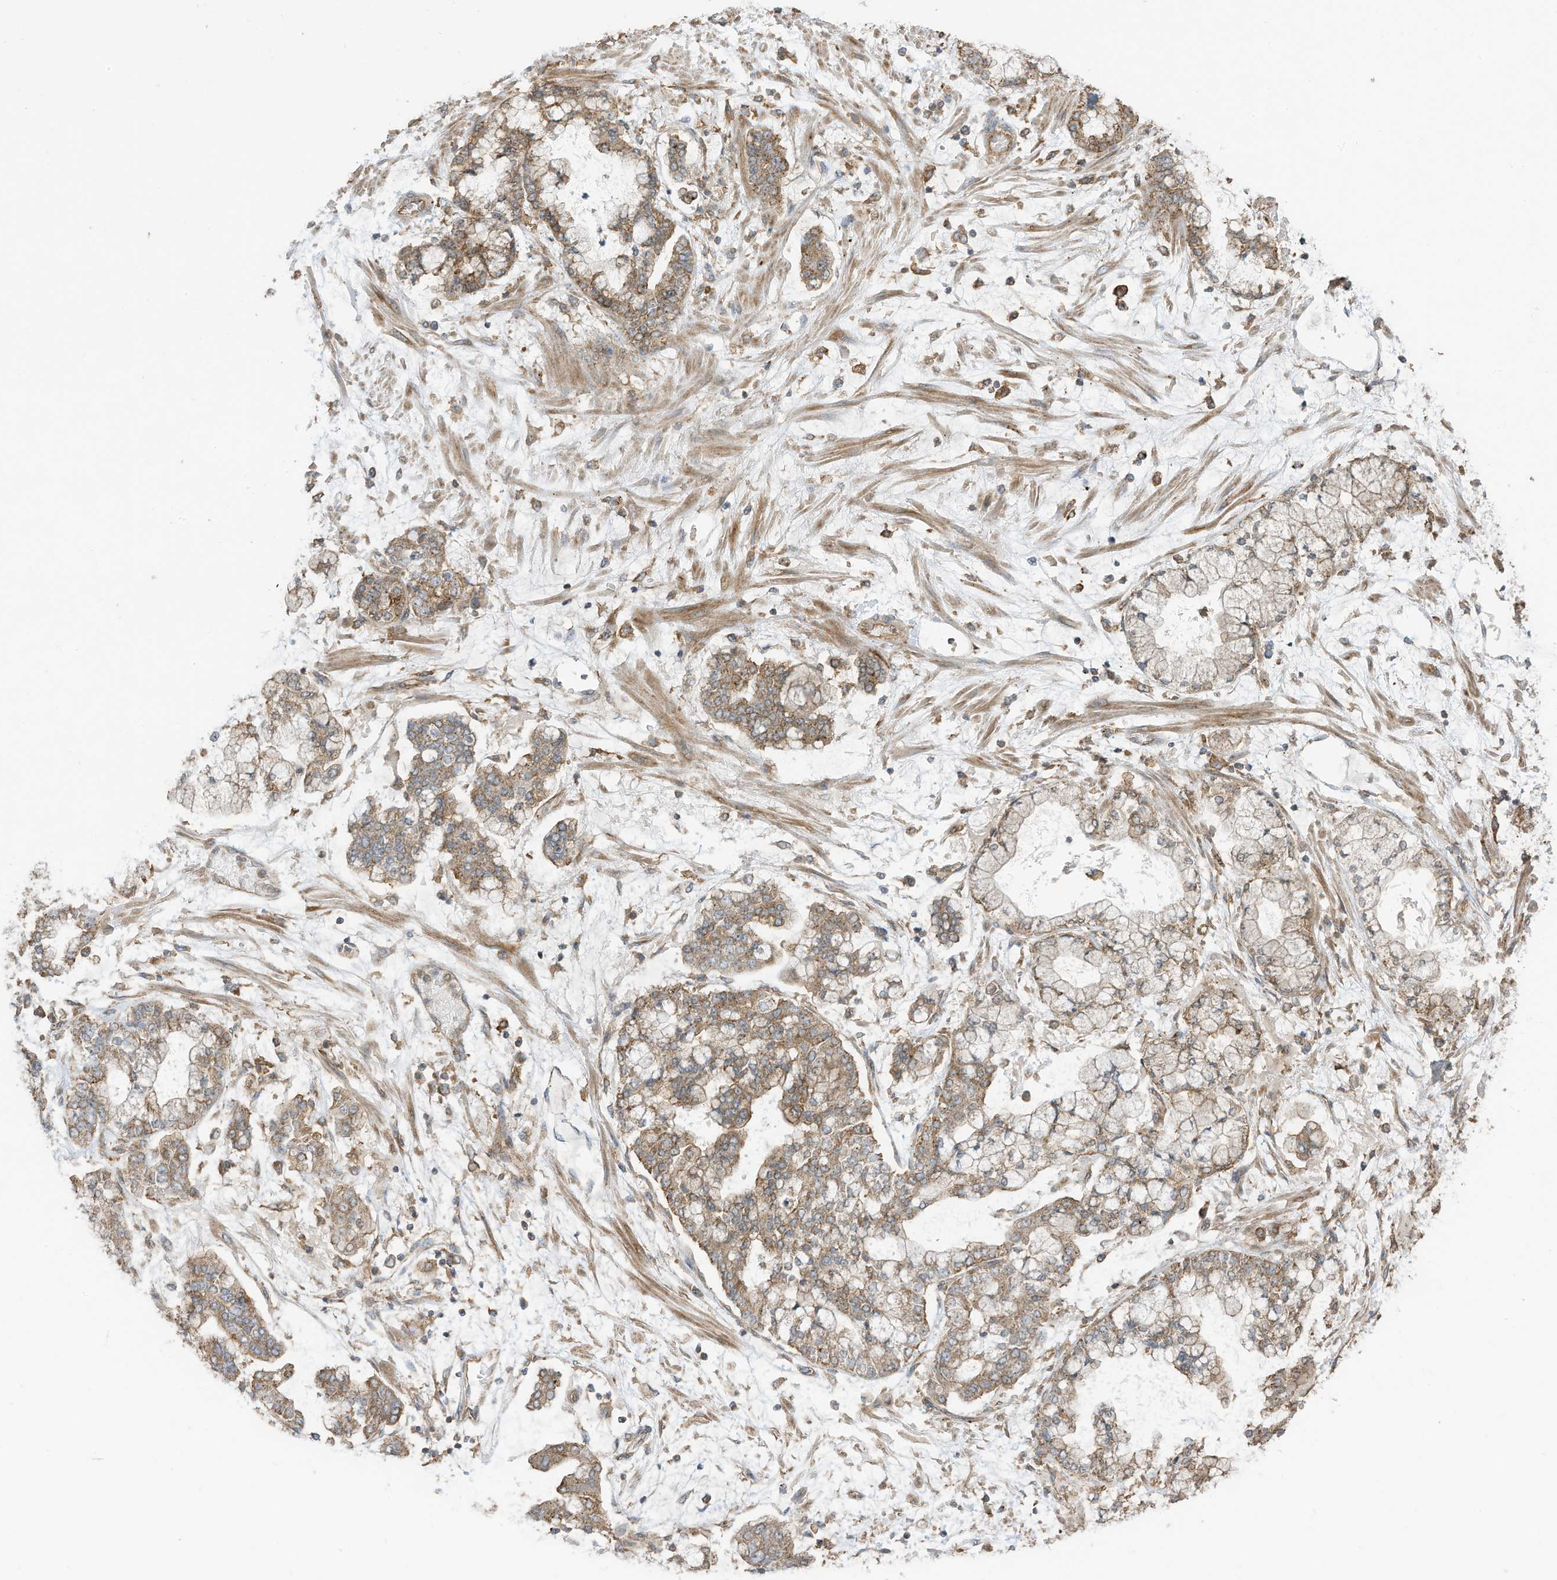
{"staining": {"intensity": "moderate", "quantity": ">75%", "location": "cytoplasmic/membranous"}, "tissue": "stomach cancer", "cell_type": "Tumor cells", "image_type": "cancer", "snomed": [{"axis": "morphology", "description": "Normal tissue, NOS"}, {"axis": "morphology", "description": "Adenocarcinoma, NOS"}, {"axis": "topography", "description": "Stomach, upper"}, {"axis": "topography", "description": "Stomach"}], "caption": "Immunohistochemistry (IHC) micrograph of human stomach cancer (adenocarcinoma) stained for a protein (brown), which reveals medium levels of moderate cytoplasmic/membranous staining in about >75% of tumor cells.", "gene": "CGAS", "patient": {"sex": "male", "age": 76}}